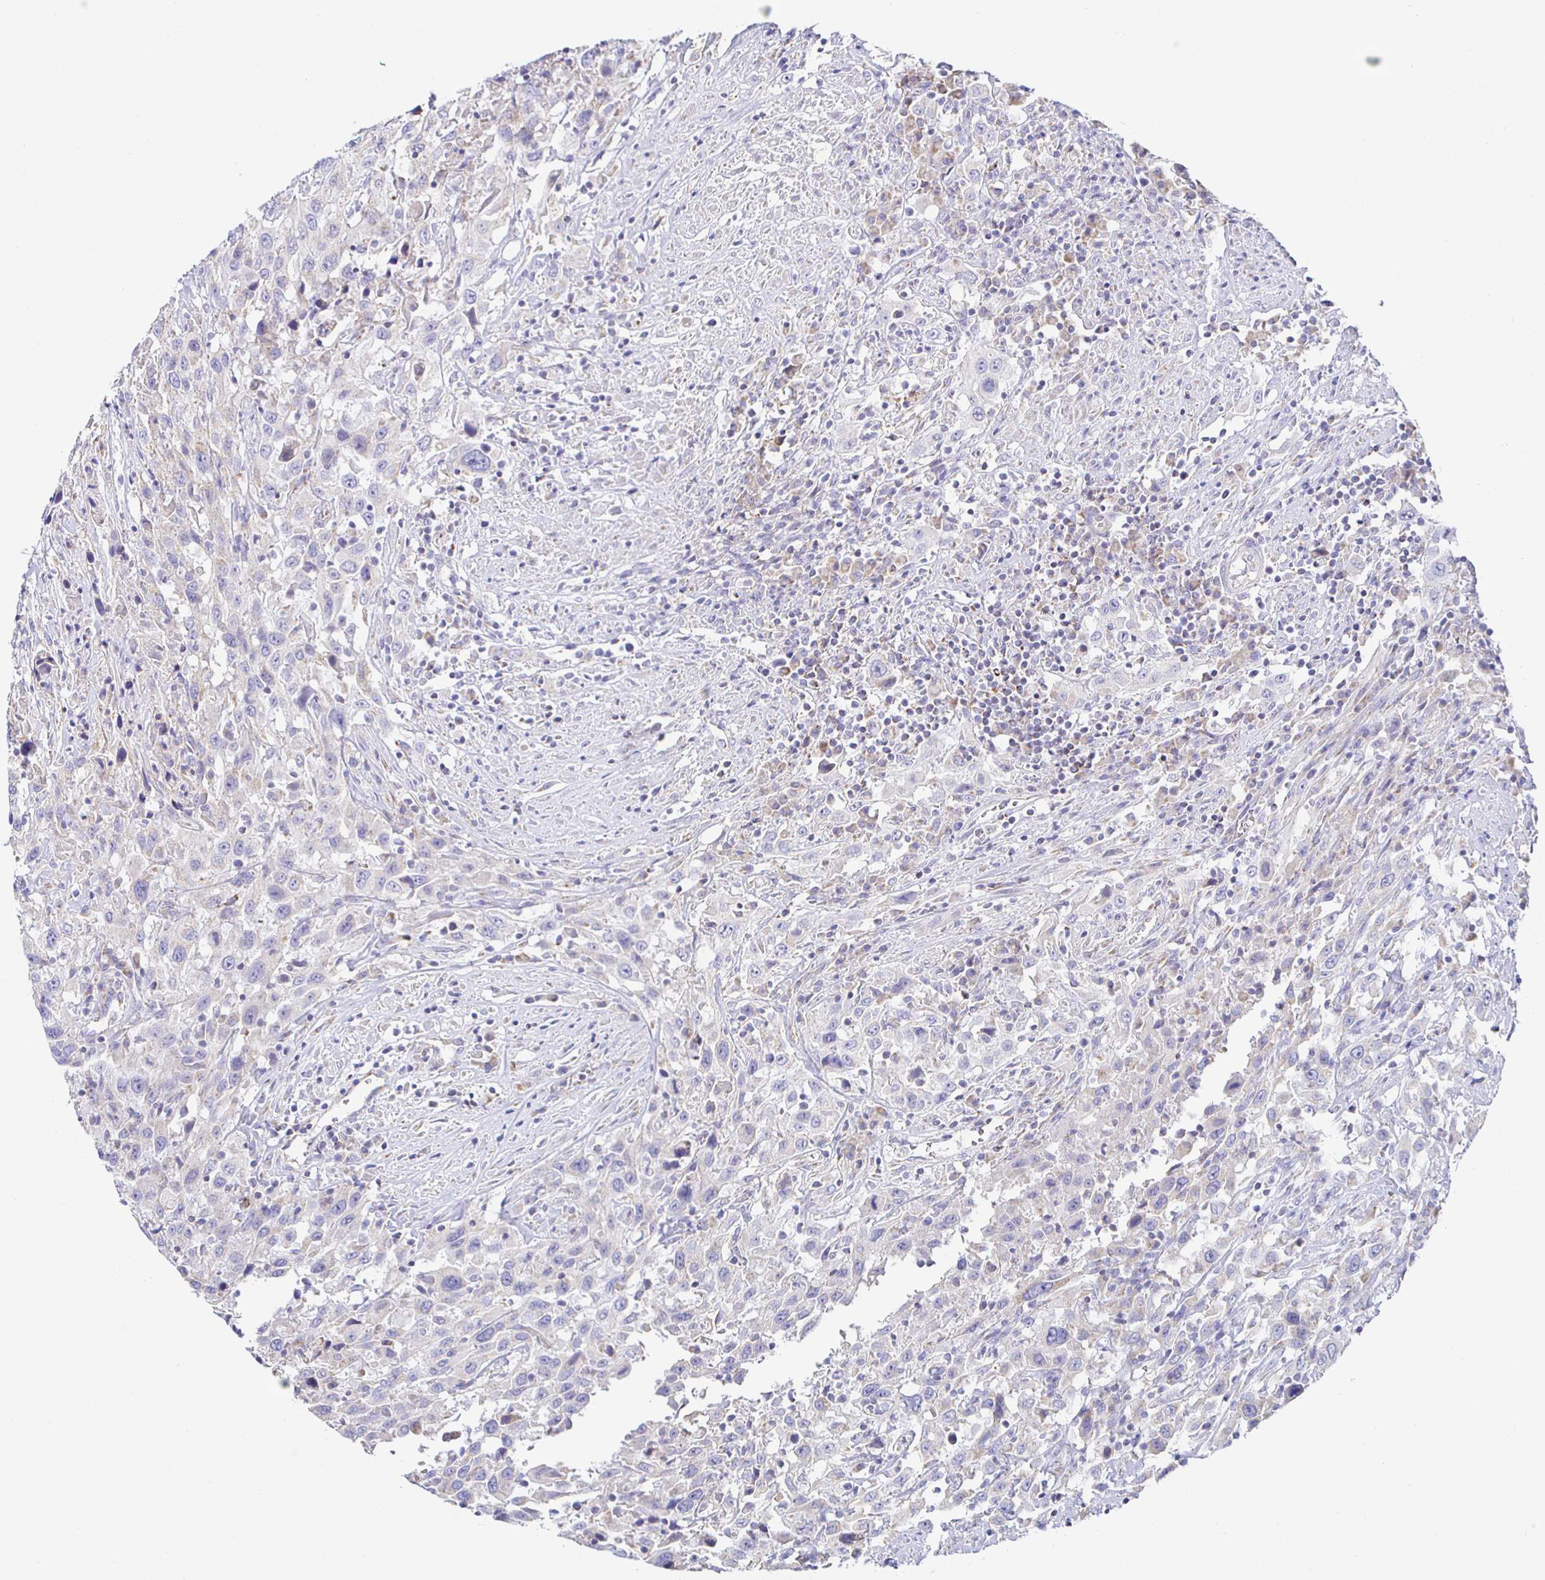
{"staining": {"intensity": "negative", "quantity": "none", "location": "none"}, "tissue": "urothelial cancer", "cell_type": "Tumor cells", "image_type": "cancer", "snomed": [{"axis": "morphology", "description": "Urothelial carcinoma, High grade"}, {"axis": "topography", "description": "Urinary bladder"}], "caption": "High-grade urothelial carcinoma was stained to show a protein in brown. There is no significant positivity in tumor cells.", "gene": "SYNGR4", "patient": {"sex": "male", "age": 61}}